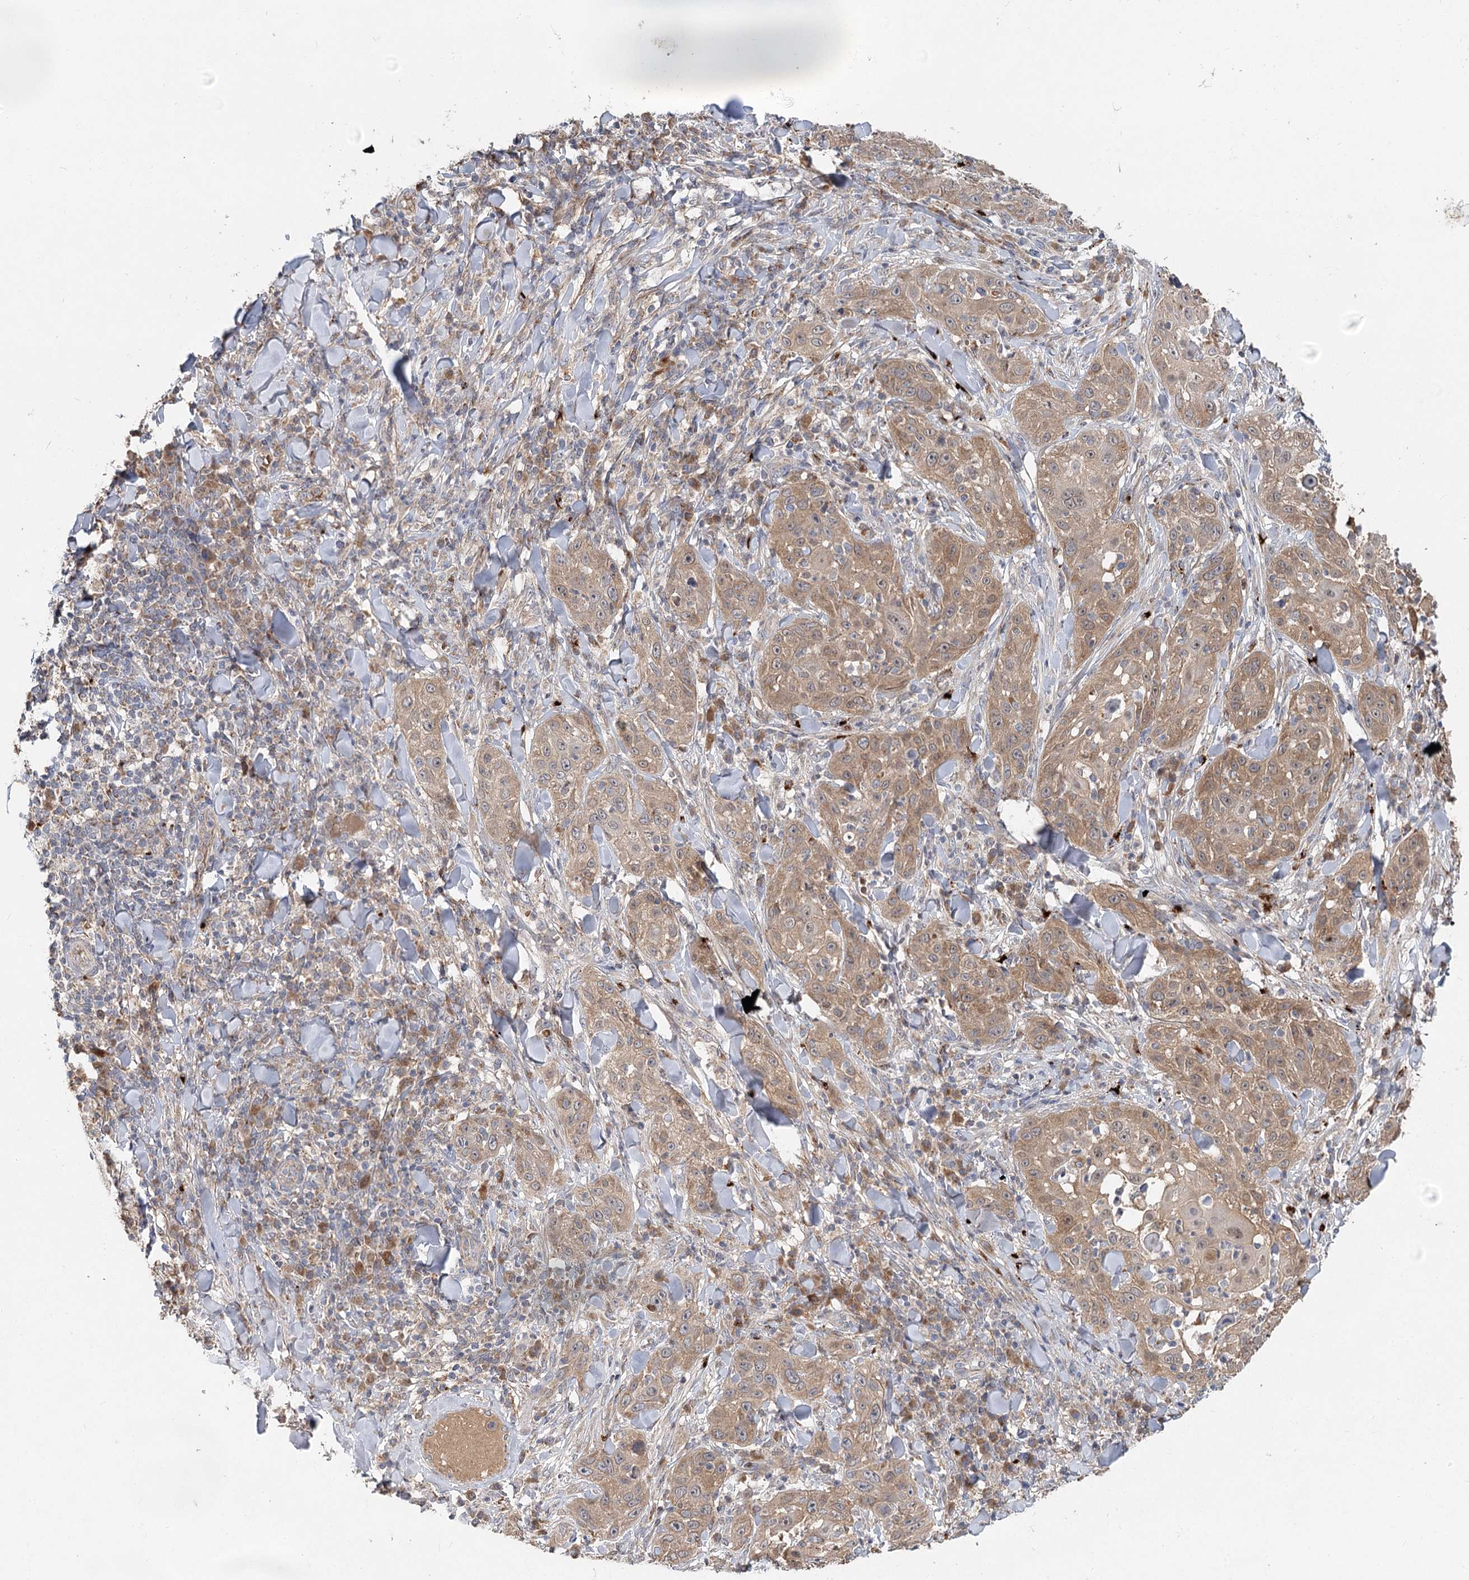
{"staining": {"intensity": "moderate", "quantity": ">75%", "location": "cytoplasmic/membranous"}, "tissue": "skin cancer", "cell_type": "Tumor cells", "image_type": "cancer", "snomed": [{"axis": "morphology", "description": "Squamous cell carcinoma, NOS"}, {"axis": "topography", "description": "Skin"}], "caption": "The histopathology image exhibits a brown stain indicating the presence of a protein in the cytoplasmic/membranous of tumor cells in skin cancer.", "gene": "PYROXD2", "patient": {"sex": "female", "age": 44}}